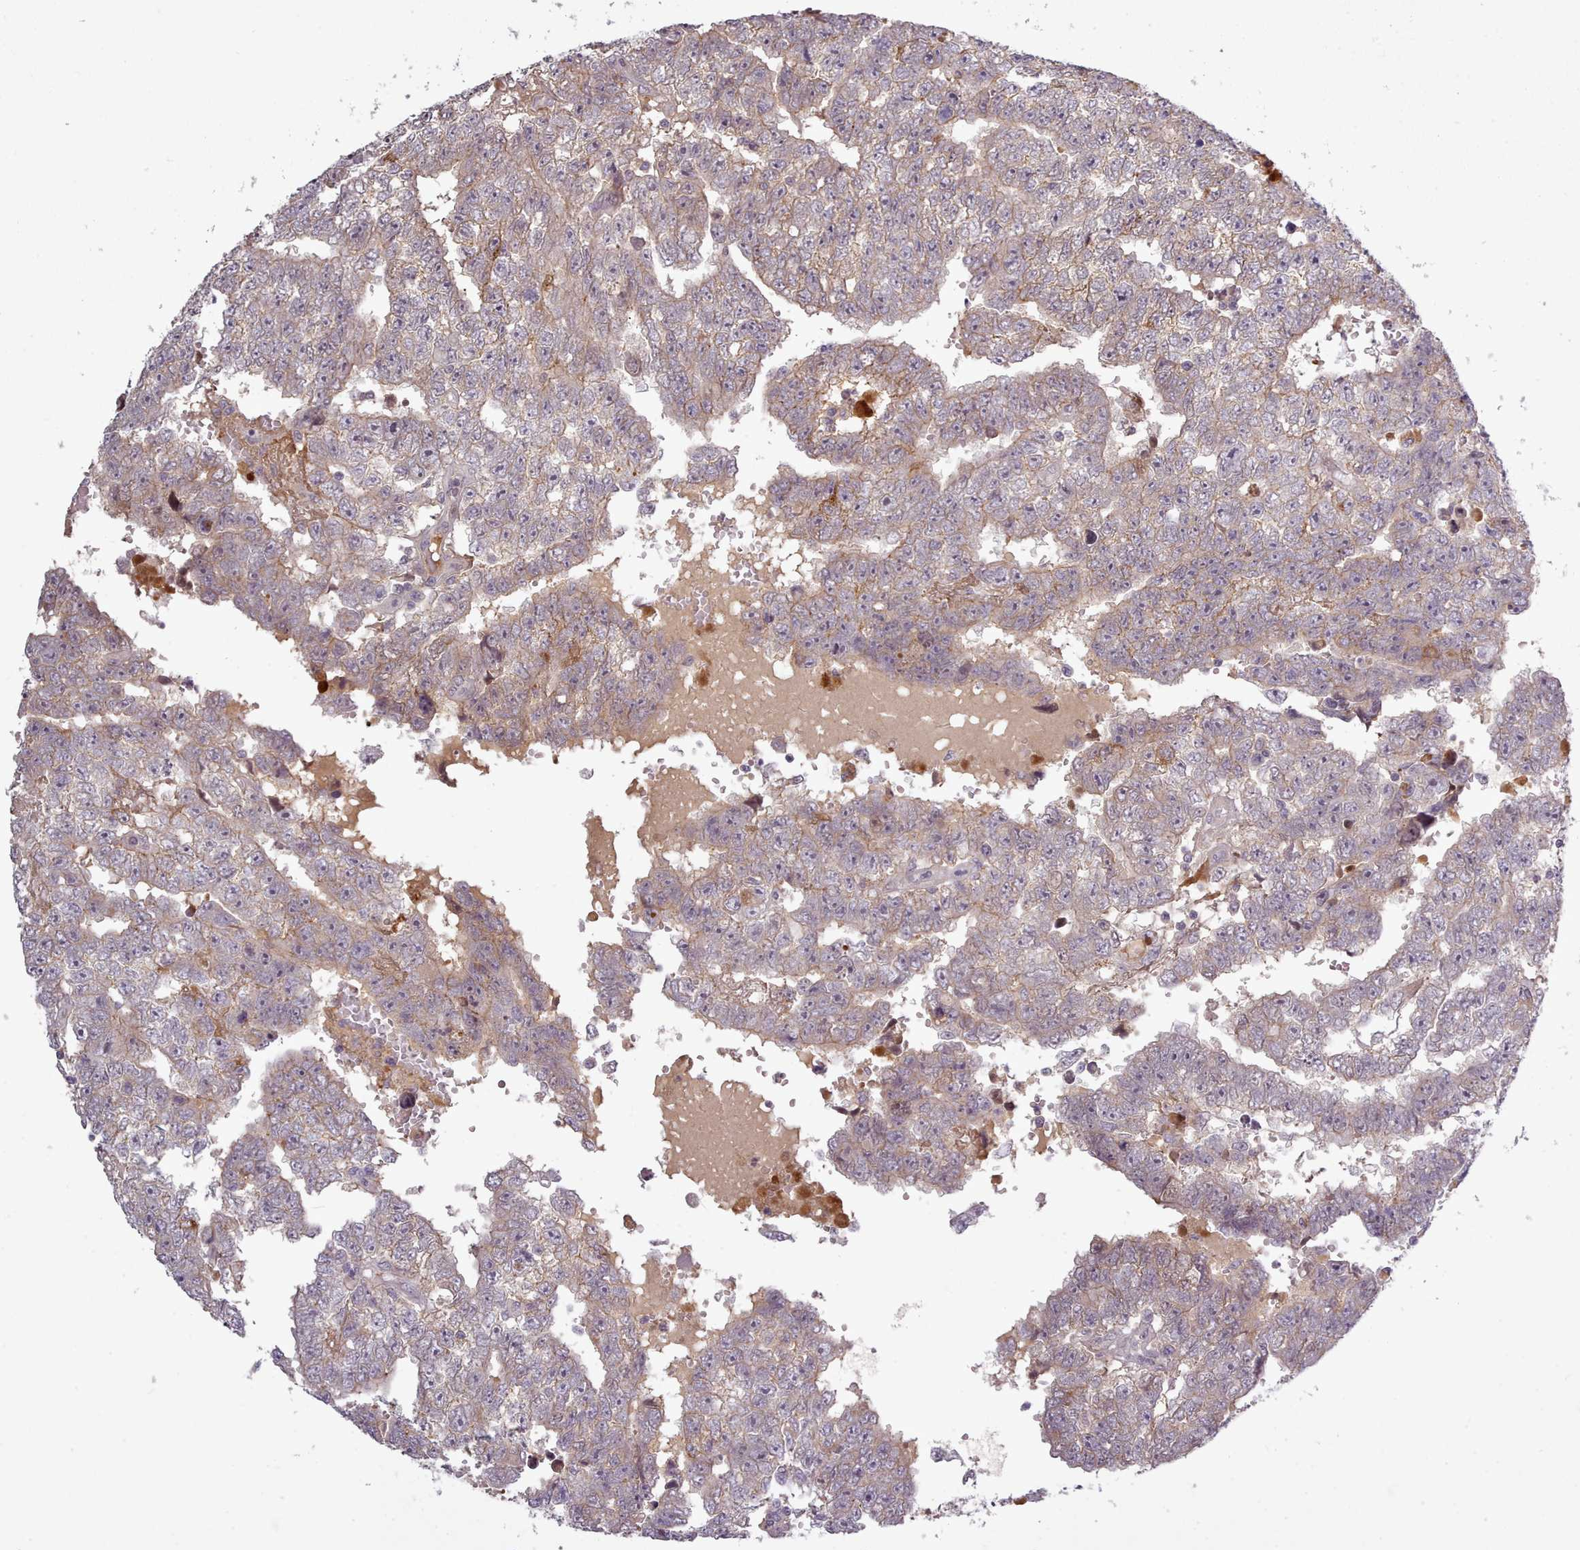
{"staining": {"intensity": "weak", "quantity": "<25%", "location": "cytoplasmic/membranous"}, "tissue": "testis cancer", "cell_type": "Tumor cells", "image_type": "cancer", "snomed": [{"axis": "morphology", "description": "Carcinoma, Embryonal, NOS"}, {"axis": "topography", "description": "Testis"}], "caption": "Tumor cells show no significant protein expression in testis cancer (embryonal carcinoma). Brightfield microscopy of immunohistochemistry (IHC) stained with DAB (brown) and hematoxylin (blue), captured at high magnification.", "gene": "LEFTY2", "patient": {"sex": "male", "age": 25}}